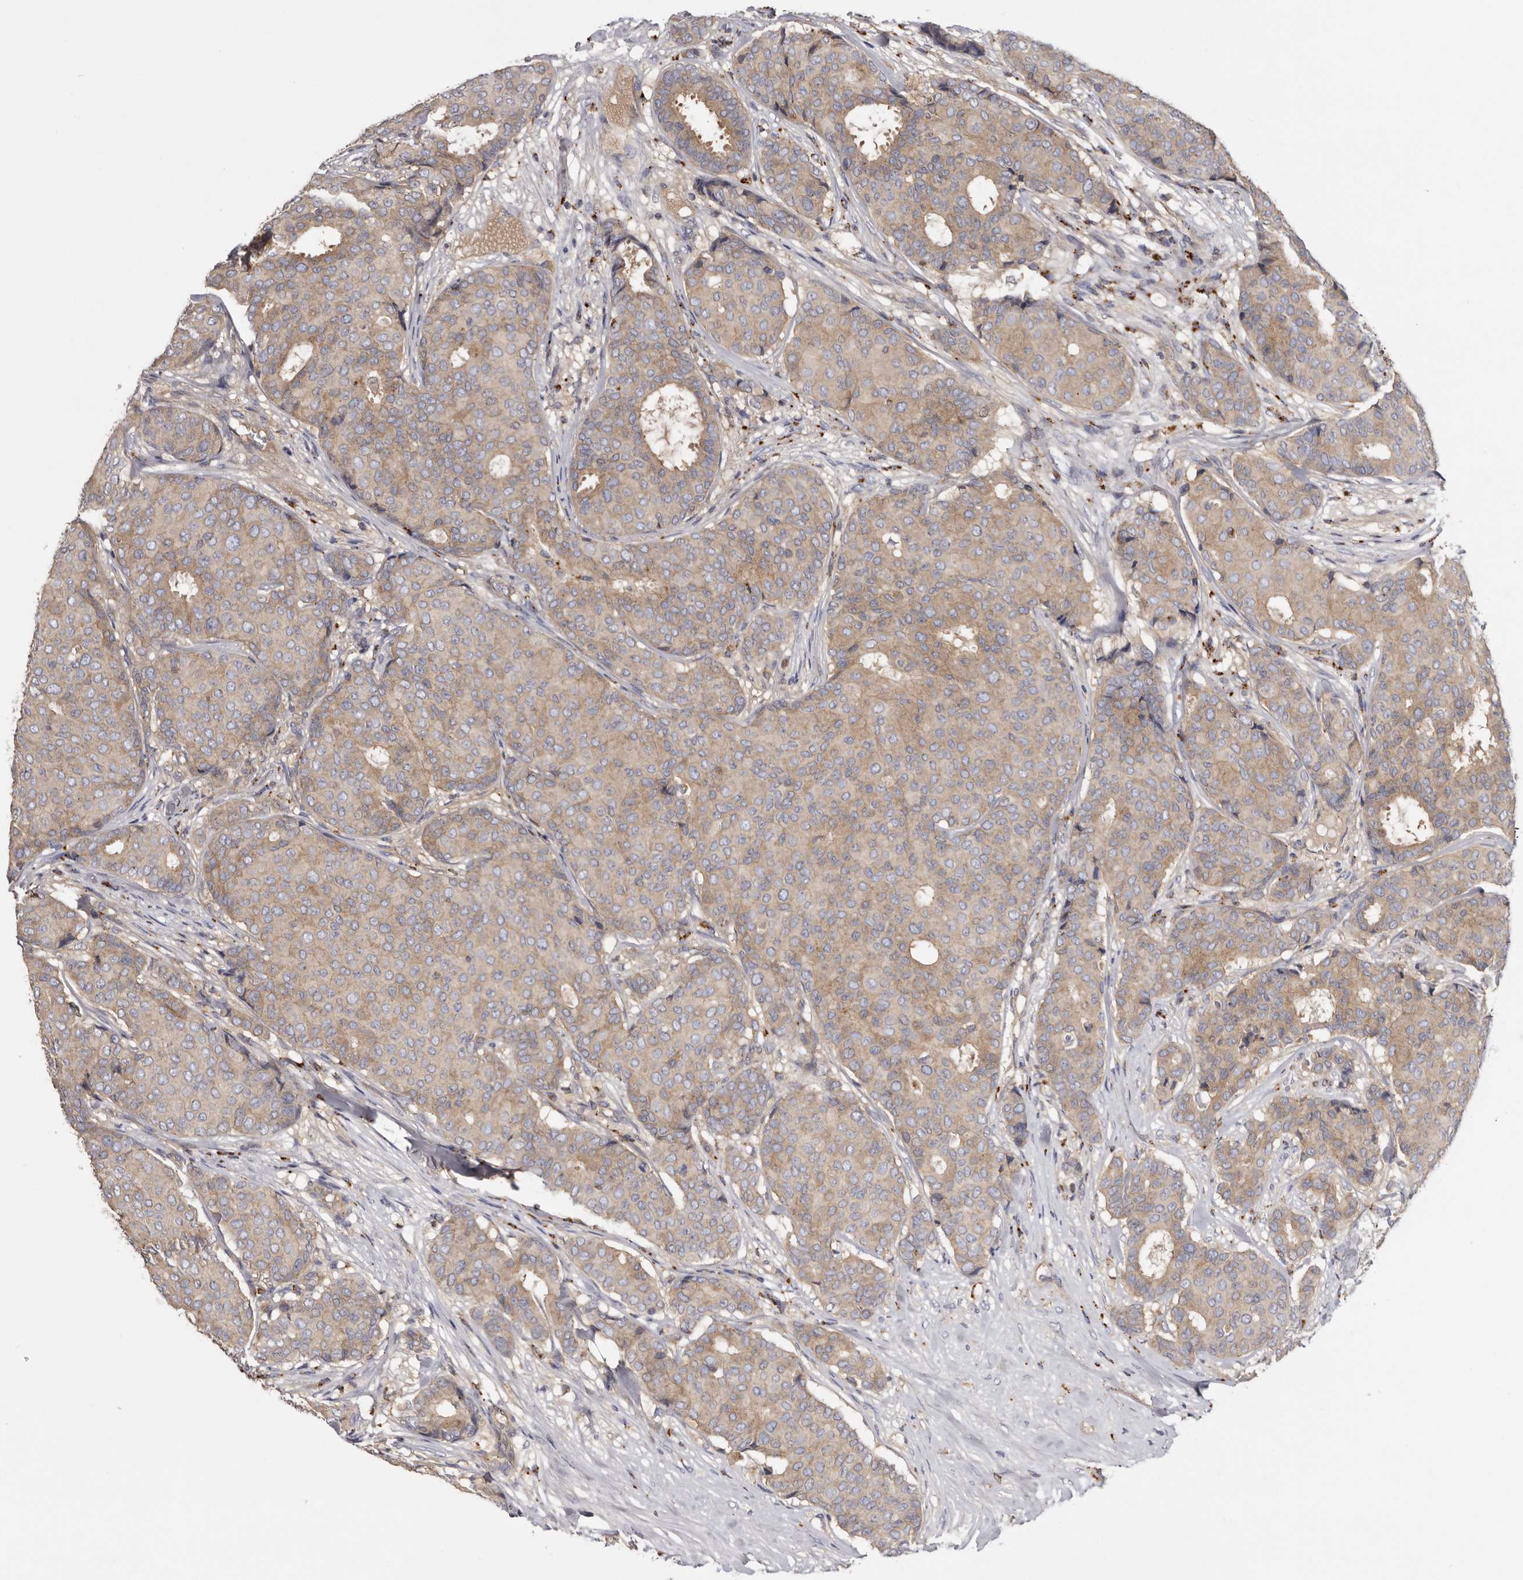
{"staining": {"intensity": "weak", "quantity": ">75%", "location": "cytoplasmic/membranous"}, "tissue": "breast cancer", "cell_type": "Tumor cells", "image_type": "cancer", "snomed": [{"axis": "morphology", "description": "Duct carcinoma"}, {"axis": "topography", "description": "Breast"}], "caption": "Breast cancer (intraductal carcinoma) stained for a protein displays weak cytoplasmic/membranous positivity in tumor cells. The protein of interest is stained brown, and the nuclei are stained in blue (DAB (3,3'-diaminobenzidine) IHC with brightfield microscopy, high magnification).", "gene": "INKA2", "patient": {"sex": "female", "age": 75}}